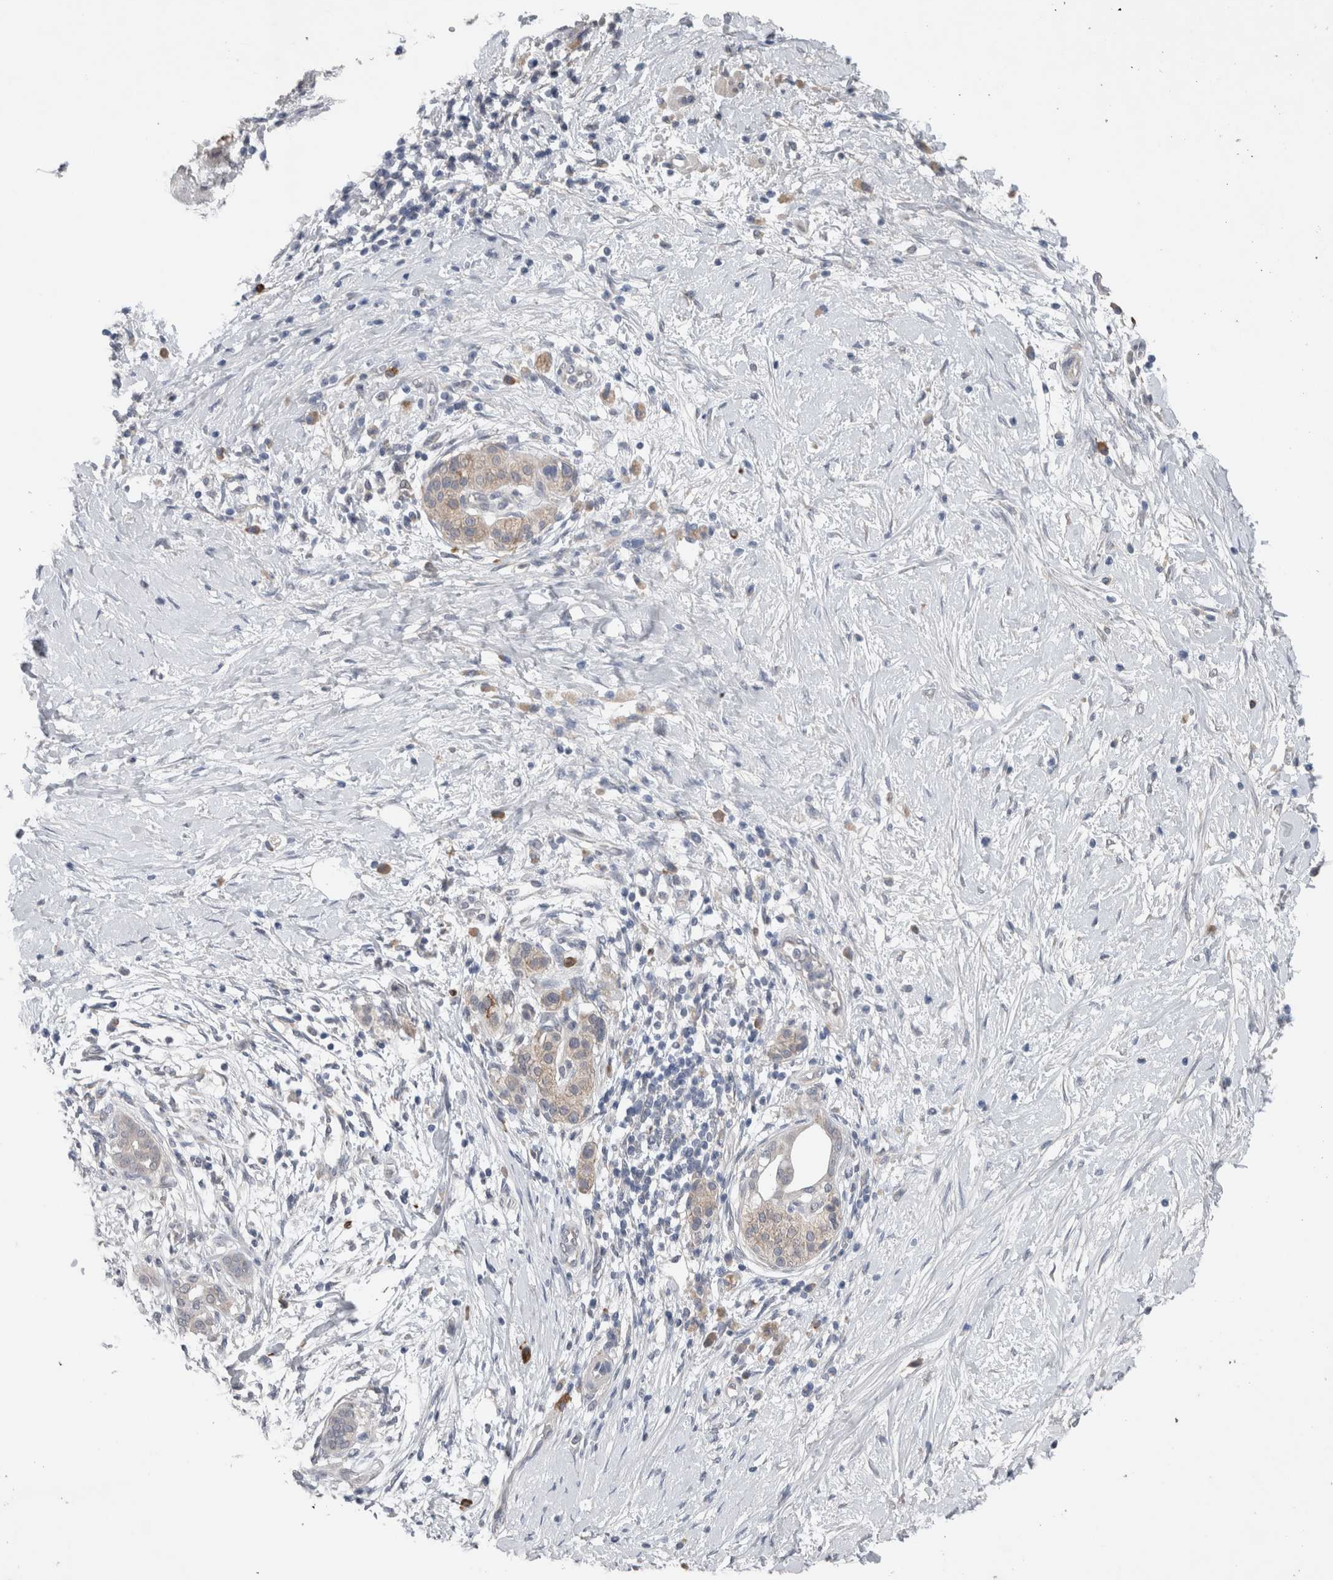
{"staining": {"intensity": "negative", "quantity": "none", "location": "none"}, "tissue": "pancreatic cancer", "cell_type": "Tumor cells", "image_type": "cancer", "snomed": [{"axis": "morphology", "description": "Adenocarcinoma, NOS"}, {"axis": "topography", "description": "Pancreas"}], "caption": "Immunohistochemistry histopathology image of pancreatic cancer stained for a protein (brown), which exhibits no staining in tumor cells.", "gene": "CRNN", "patient": {"sex": "male", "age": 58}}